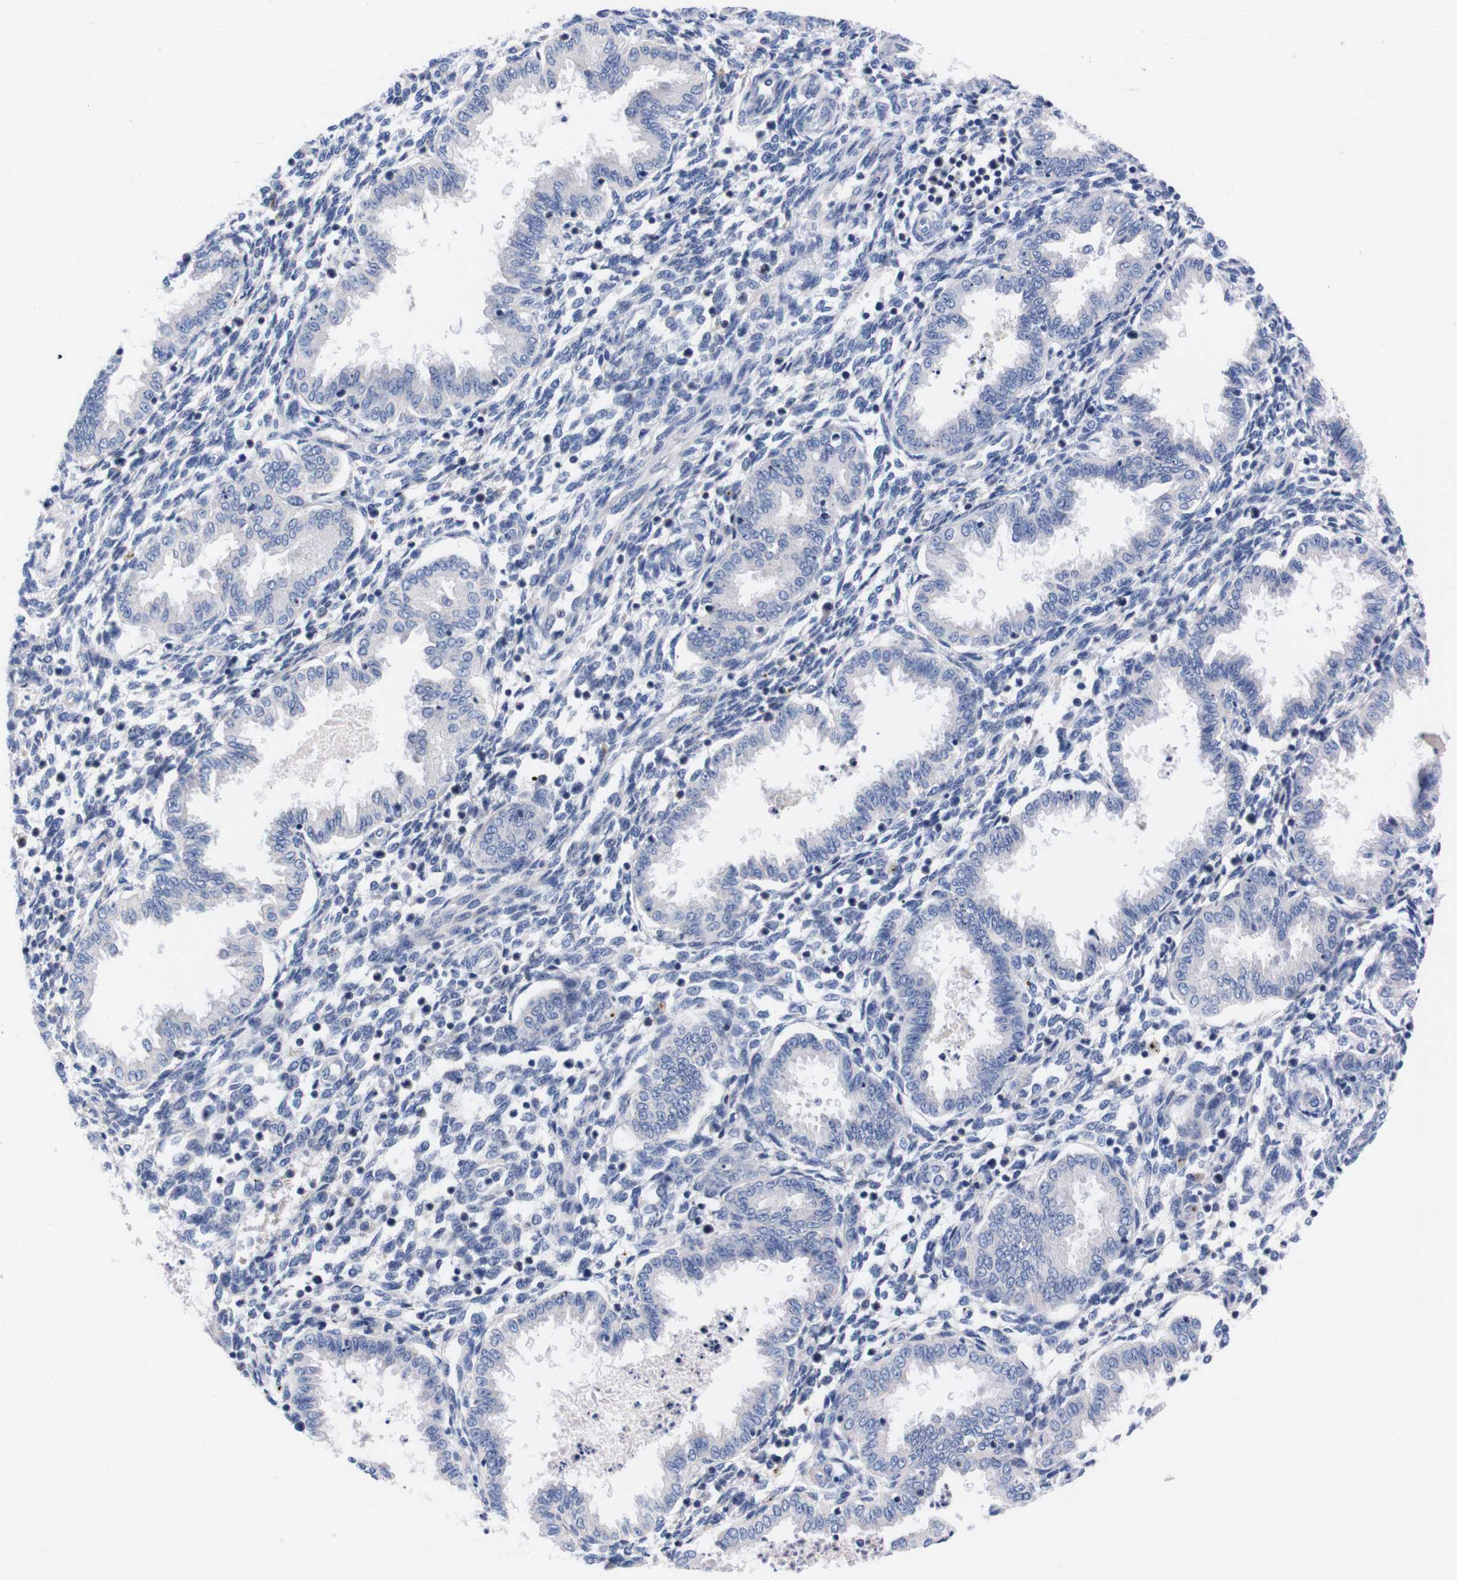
{"staining": {"intensity": "negative", "quantity": "none", "location": "none"}, "tissue": "endometrium", "cell_type": "Cells in endometrial stroma", "image_type": "normal", "snomed": [{"axis": "morphology", "description": "Normal tissue, NOS"}, {"axis": "topography", "description": "Endometrium"}], "caption": "This micrograph is of normal endometrium stained with immunohistochemistry to label a protein in brown with the nuclei are counter-stained blue. There is no expression in cells in endometrial stroma.", "gene": "FAM210A", "patient": {"sex": "female", "age": 33}}